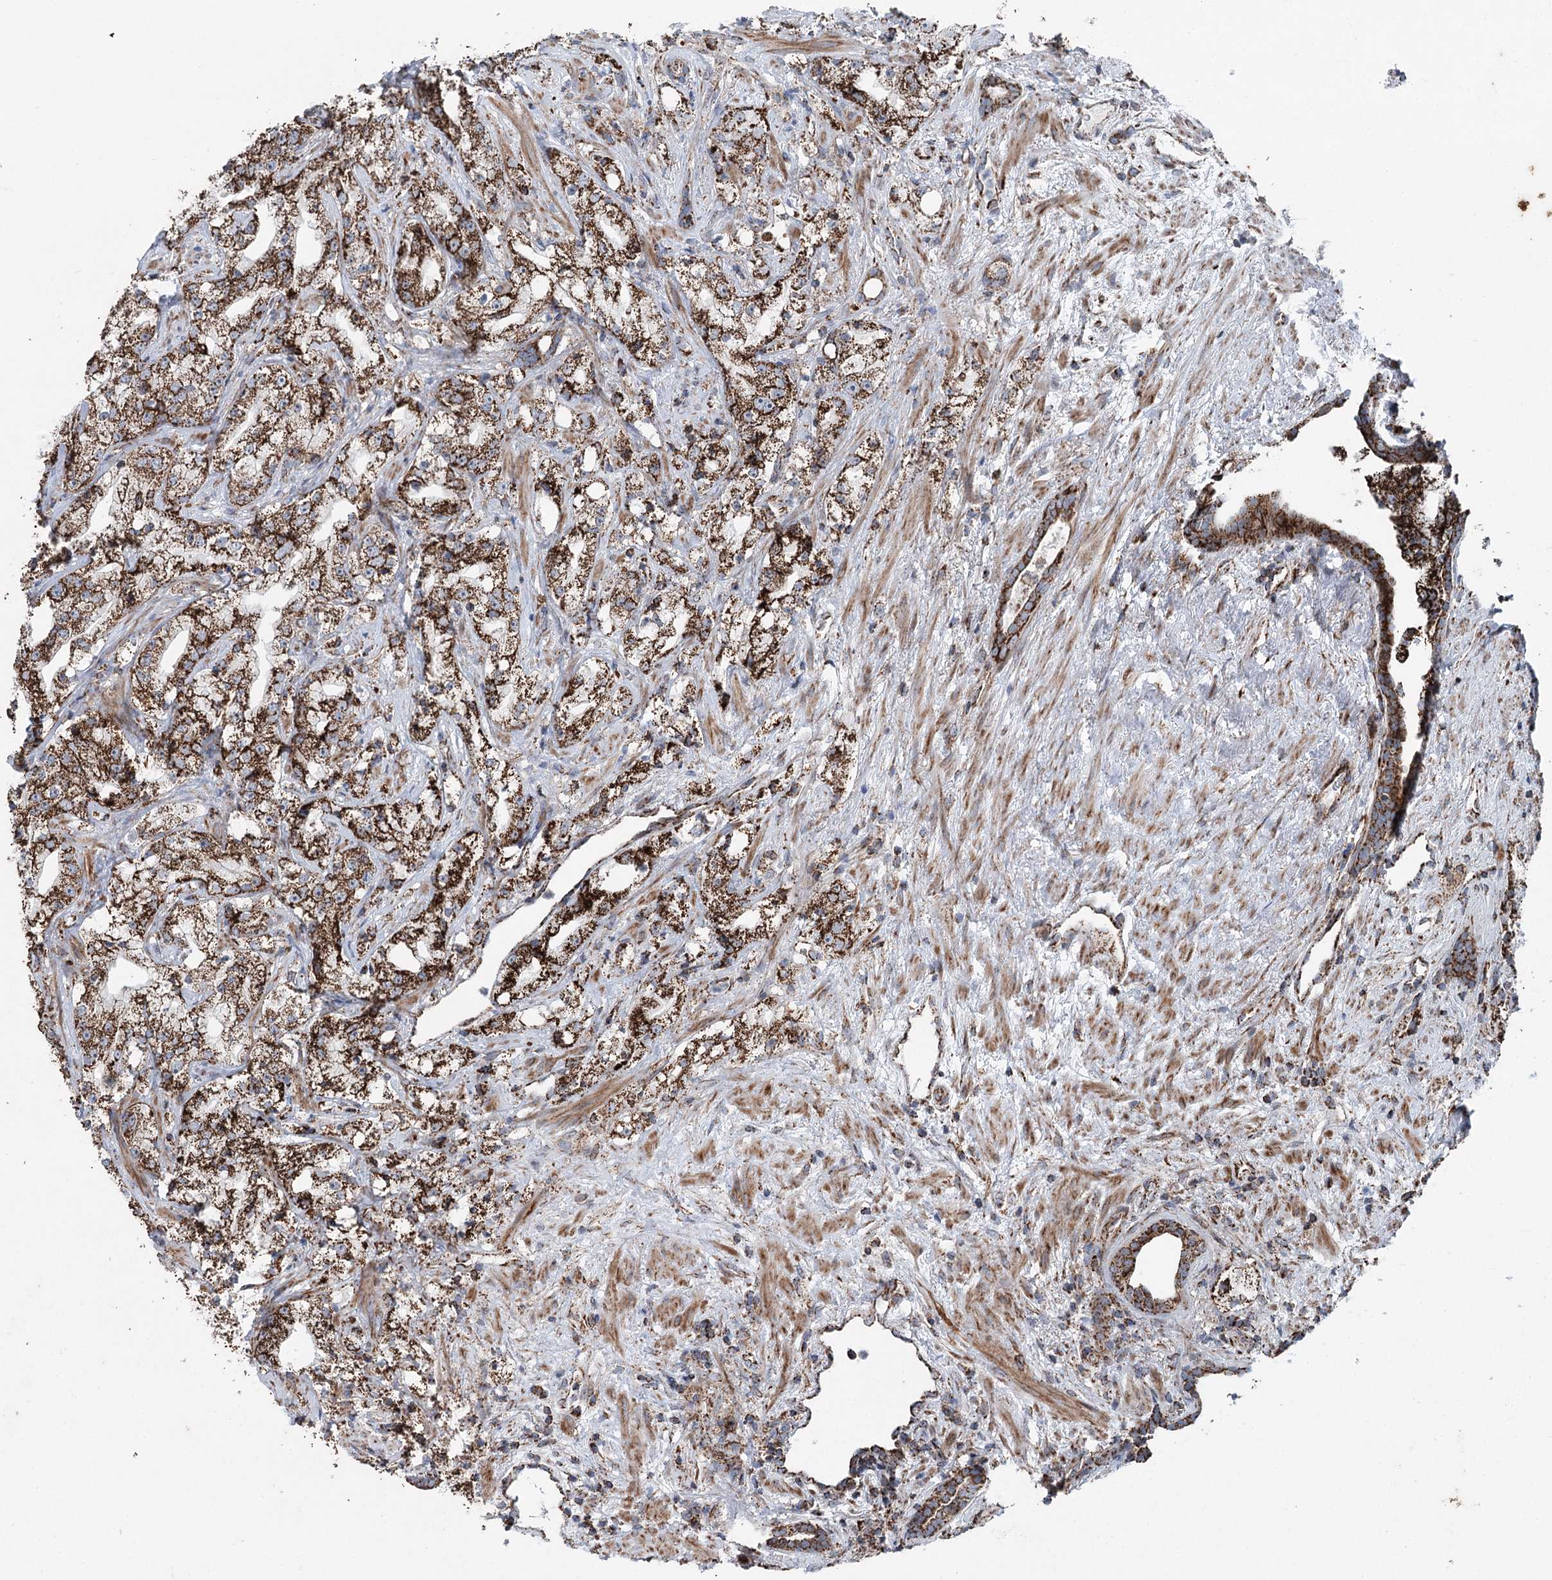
{"staining": {"intensity": "strong", "quantity": ">75%", "location": "cytoplasmic/membranous"}, "tissue": "prostate cancer", "cell_type": "Tumor cells", "image_type": "cancer", "snomed": [{"axis": "morphology", "description": "Adenocarcinoma, High grade"}, {"axis": "topography", "description": "Prostate"}], "caption": "About >75% of tumor cells in human prostate cancer show strong cytoplasmic/membranous protein positivity as visualized by brown immunohistochemical staining.", "gene": "UCN3", "patient": {"sex": "male", "age": 64}}